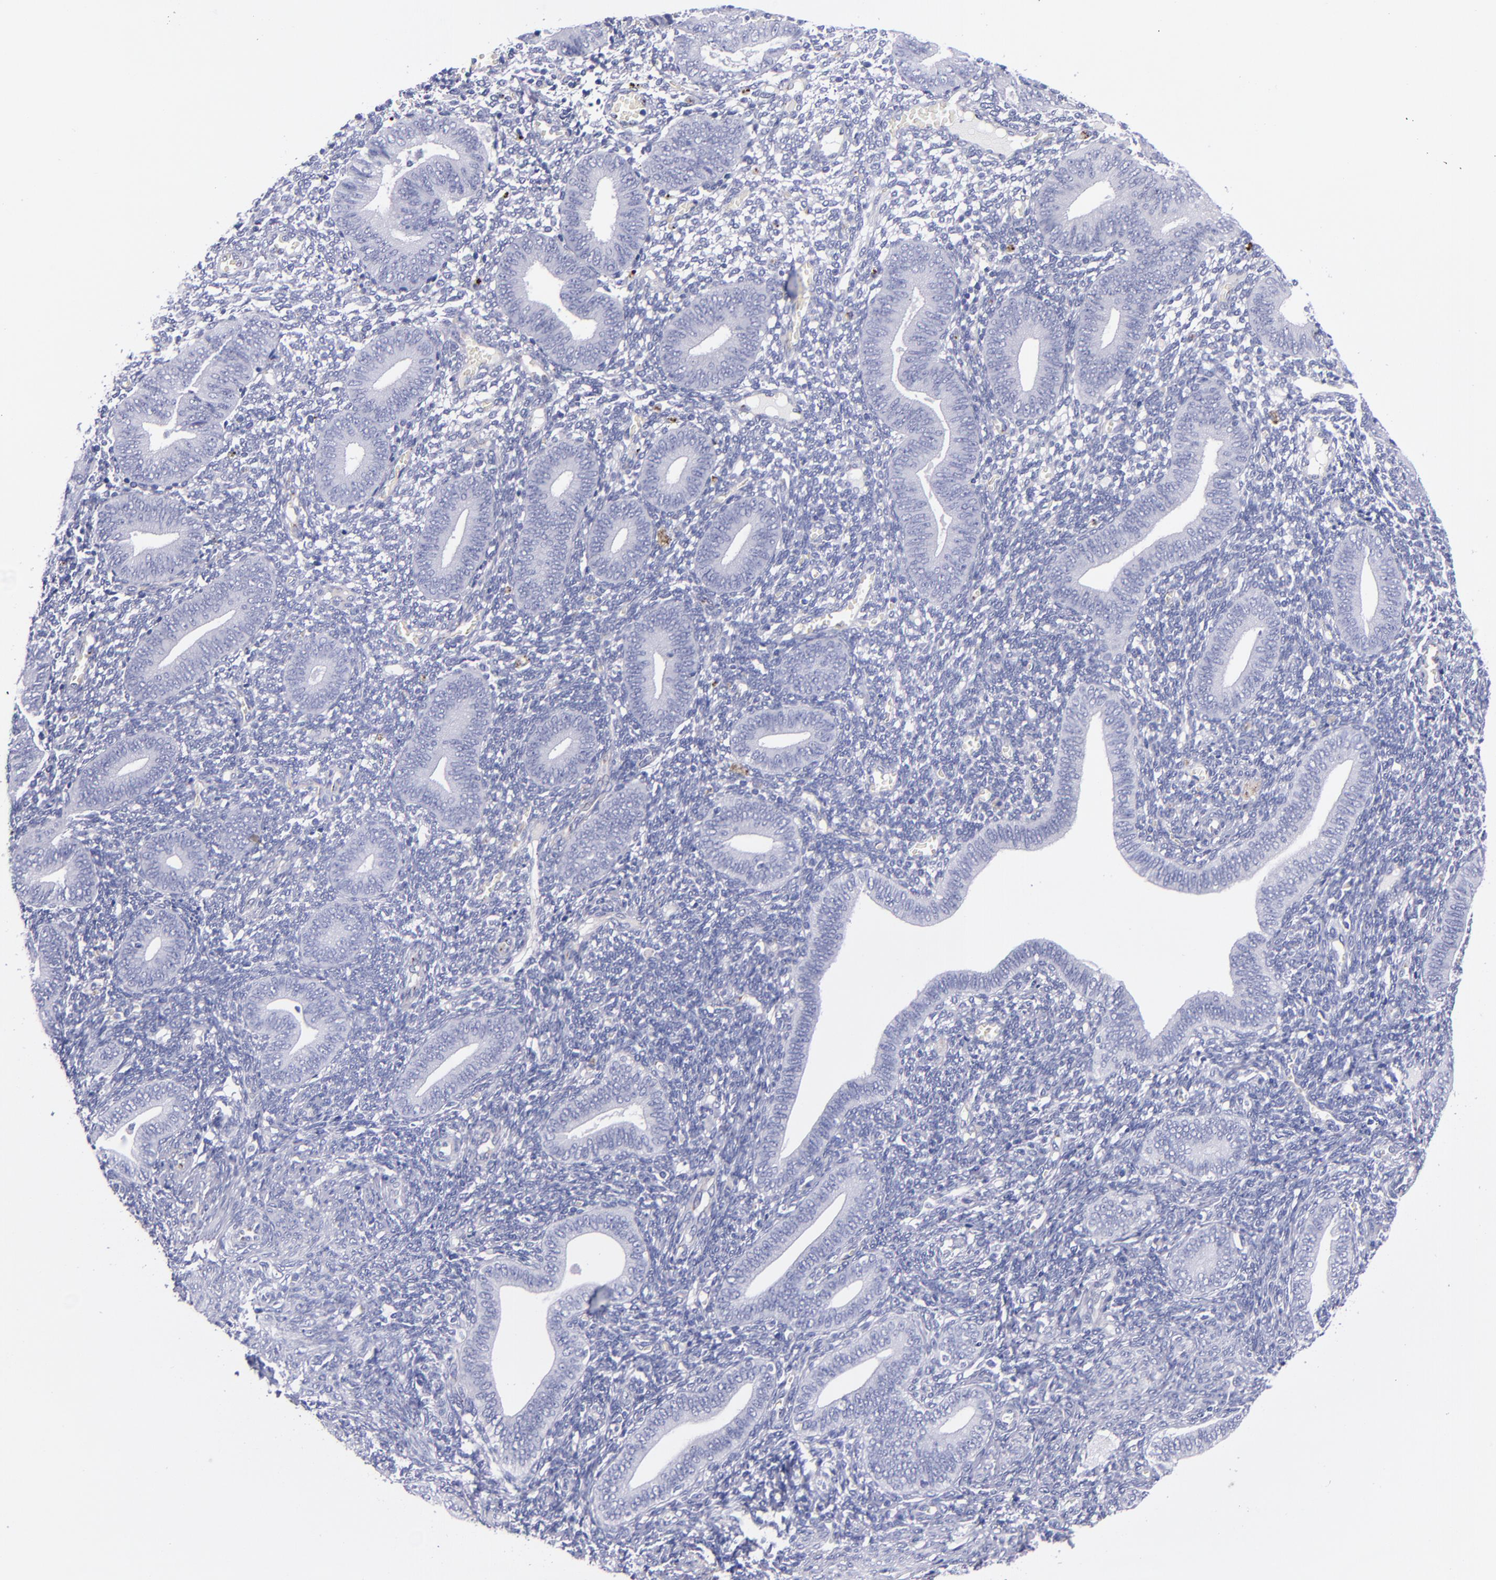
{"staining": {"intensity": "negative", "quantity": "none", "location": "none"}, "tissue": "endometrium", "cell_type": "Cells in endometrial stroma", "image_type": "normal", "snomed": [{"axis": "morphology", "description": "Normal tissue, NOS"}, {"axis": "topography", "description": "Uterus"}, {"axis": "topography", "description": "Endometrium"}], "caption": "High power microscopy micrograph of an immunohistochemistry photomicrograph of benign endometrium, revealing no significant expression in cells in endometrial stroma.", "gene": "NOS3", "patient": {"sex": "female", "age": 33}}